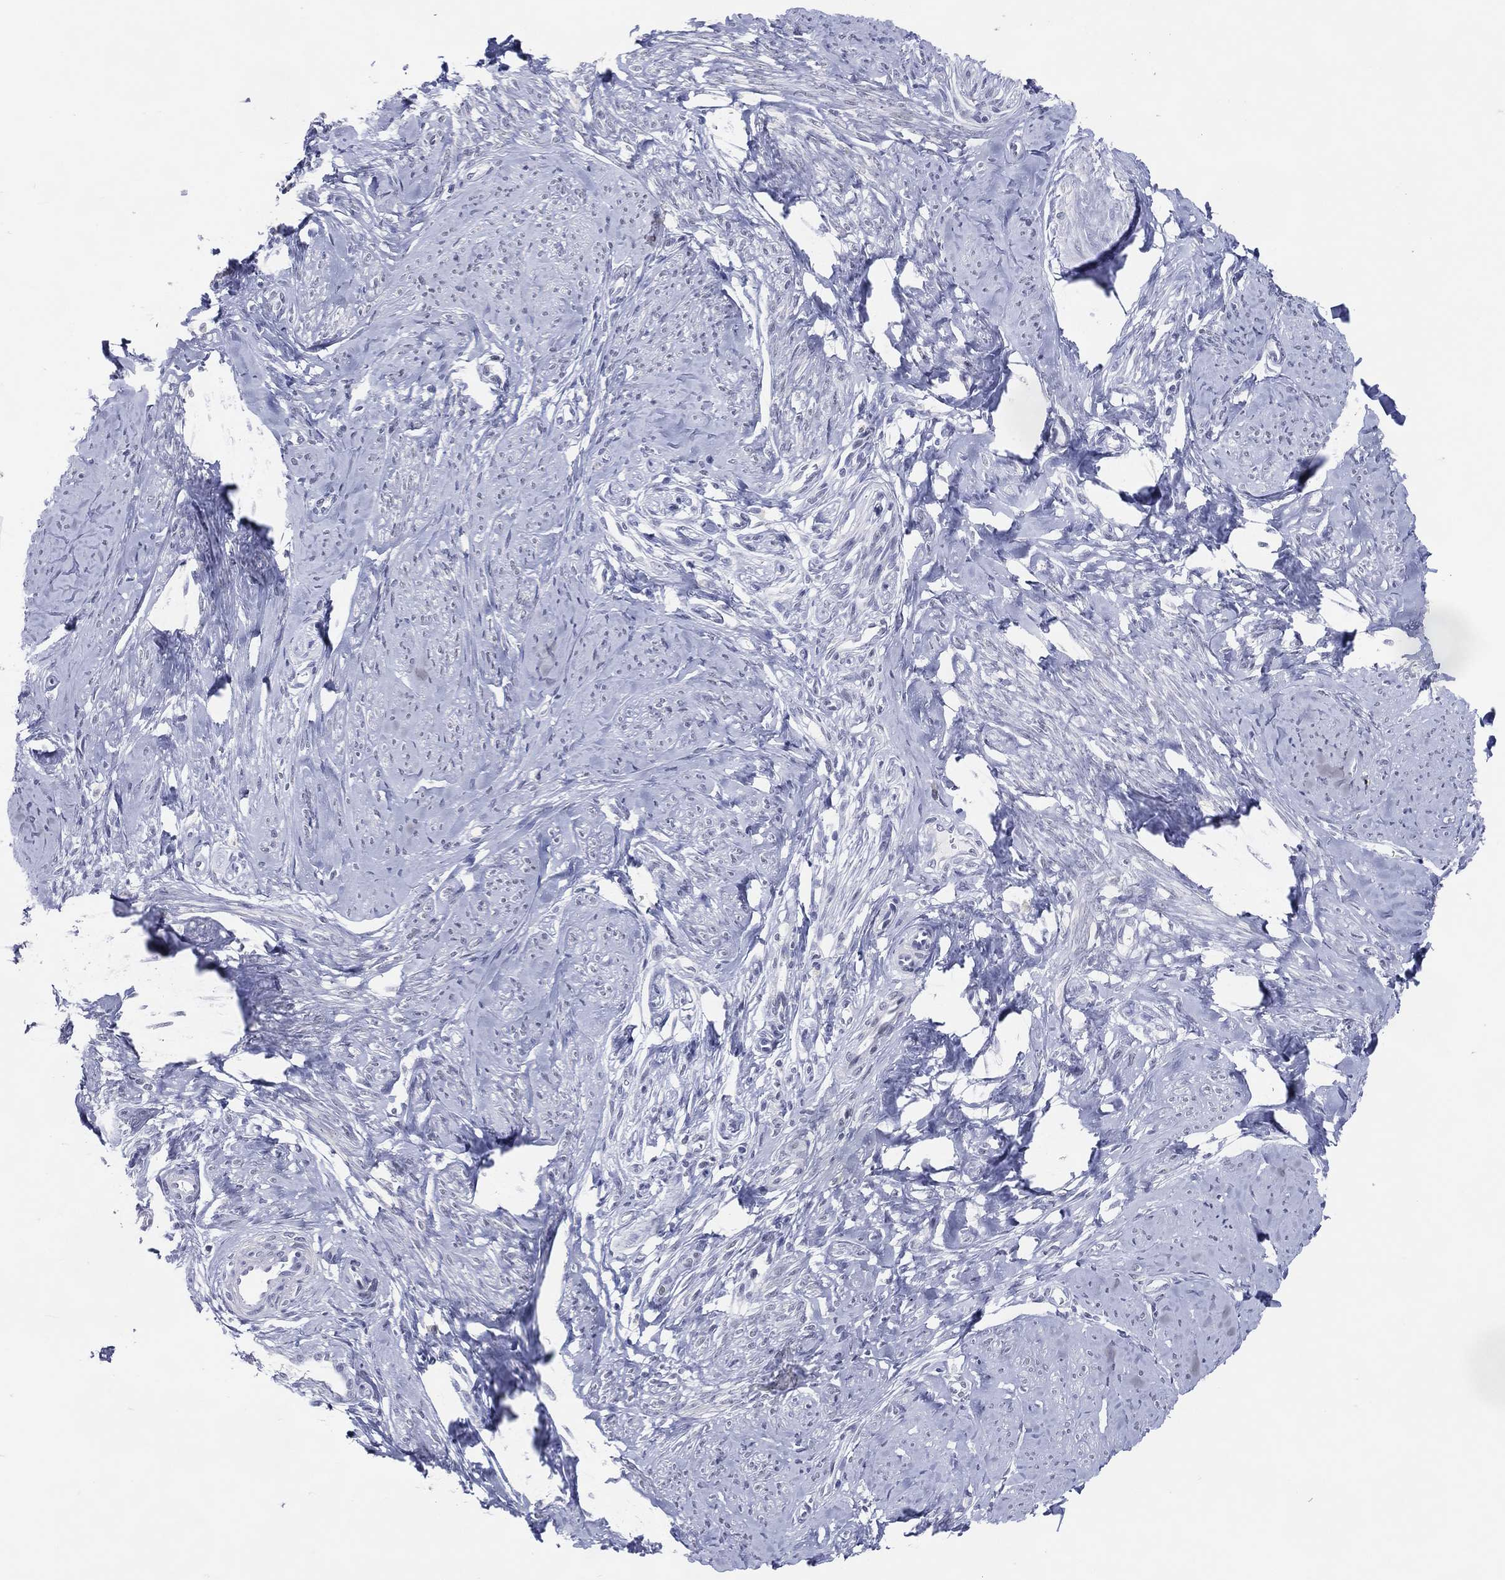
{"staining": {"intensity": "negative", "quantity": "none", "location": "none"}, "tissue": "smooth muscle", "cell_type": "Smooth muscle cells", "image_type": "normal", "snomed": [{"axis": "morphology", "description": "Normal tissue, NOS"}, {"axis": "topography", "description": "Smooth muscle"}], "caption": "Image shows no protein expression in smooth muscle cells of normal smooth muscle. The staining was performed using DAB to visualize the protein expression in brown, while the nuclei were stained in blue with hematoxylin (Magnification: 20x).", "gene": "CFAP58", "patient": {"sex": "female", "age": 48}}